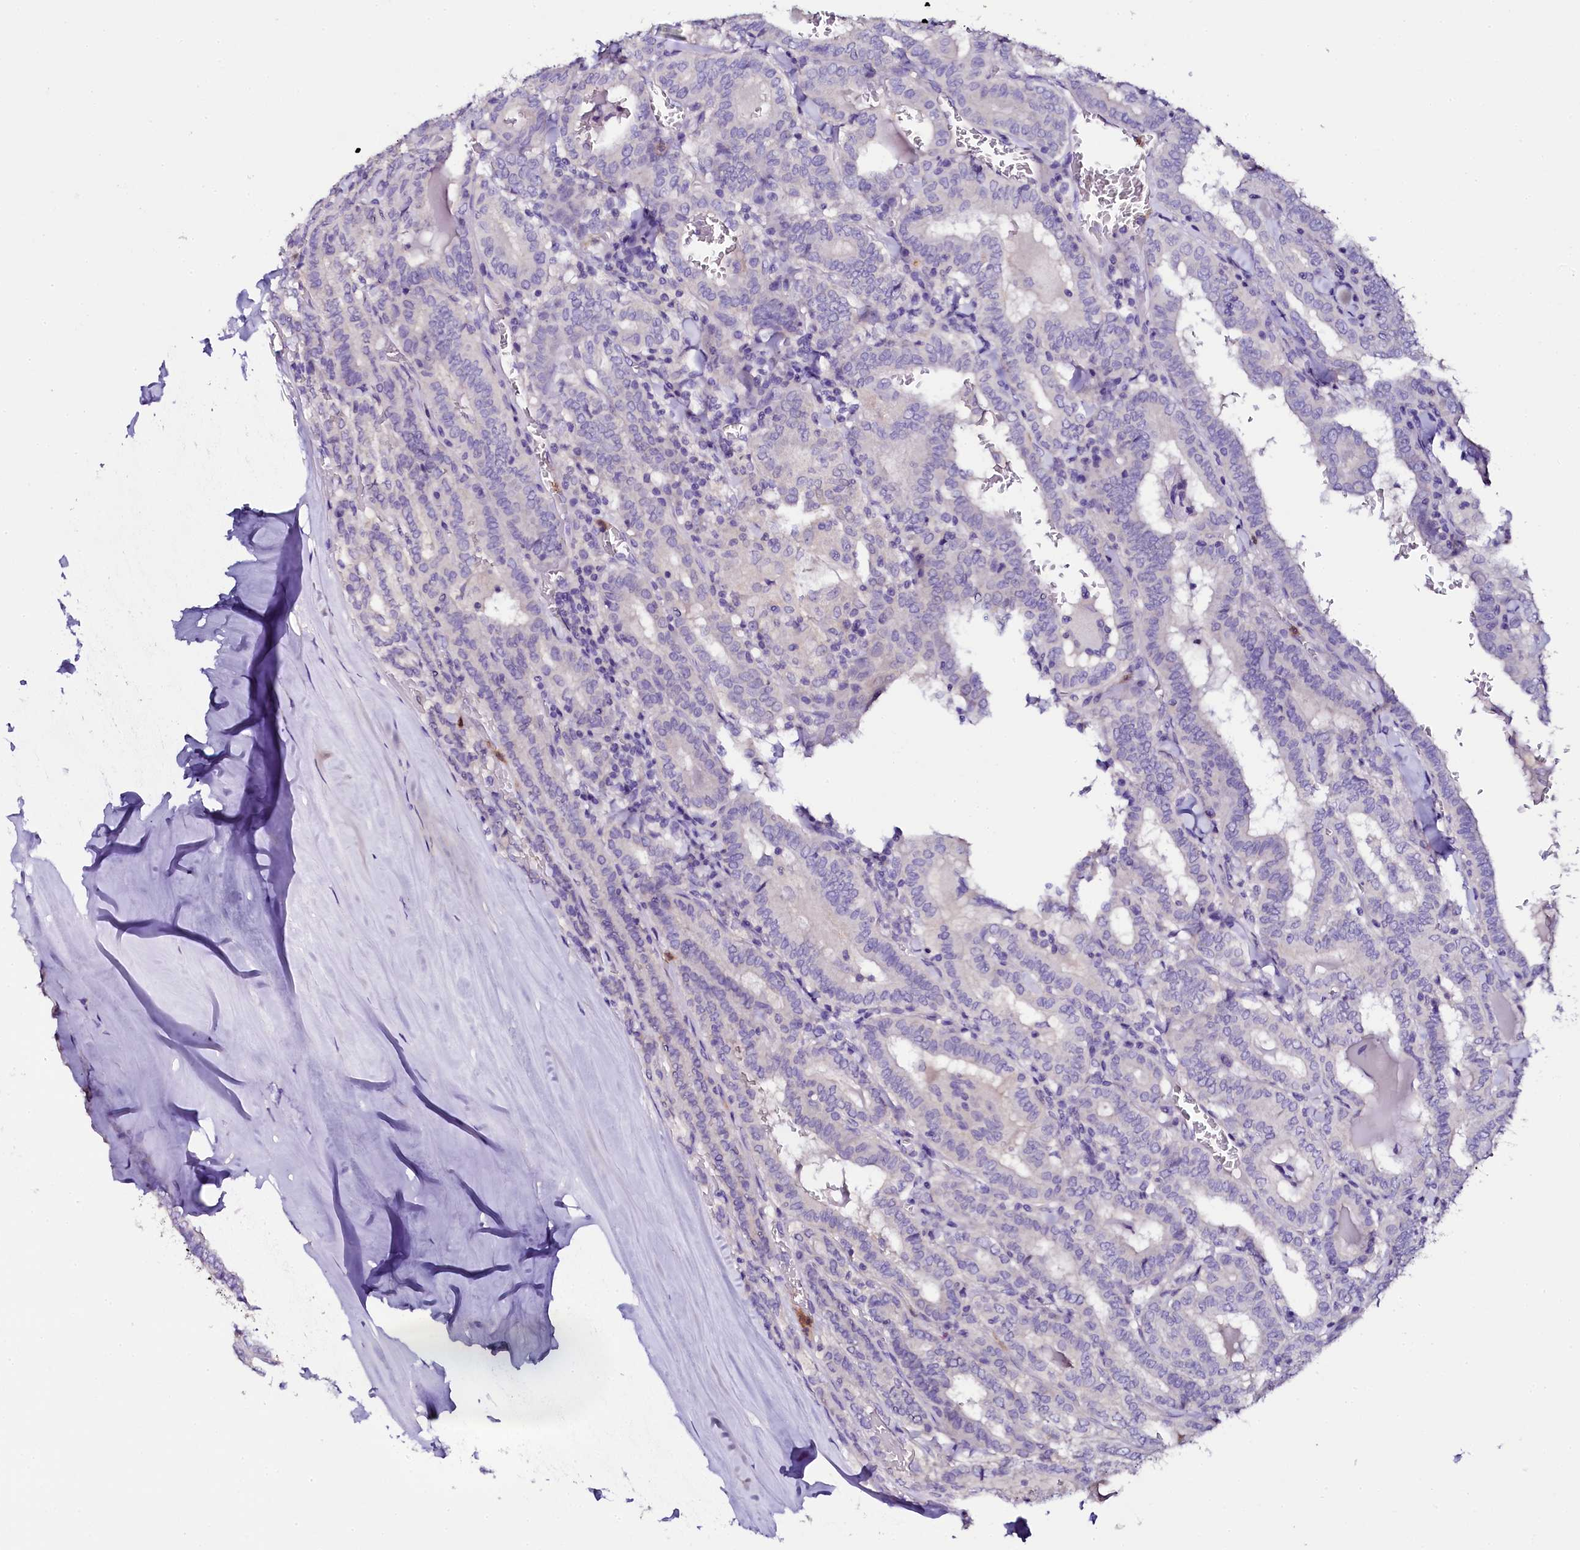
{"staining": {"intensity": "negative", "quantity": "none", "location": "none"}, "tissue": "thyroid cancer", "cell_type": "Tumor cells", "image_type": "cancer", "snomed": [{"axis": "morphology", "description": "Papillary adenocarcinoma, NOS"}, {"axis": "topography", "description": "Thyroid gland"}], "caption": "The histopathology image exhibits no staining of tumor cells in thyroid cancer (papillary adenocarcinoma).", "gene": "NAA16", "patient": {"sex": "female", "age": 72}}